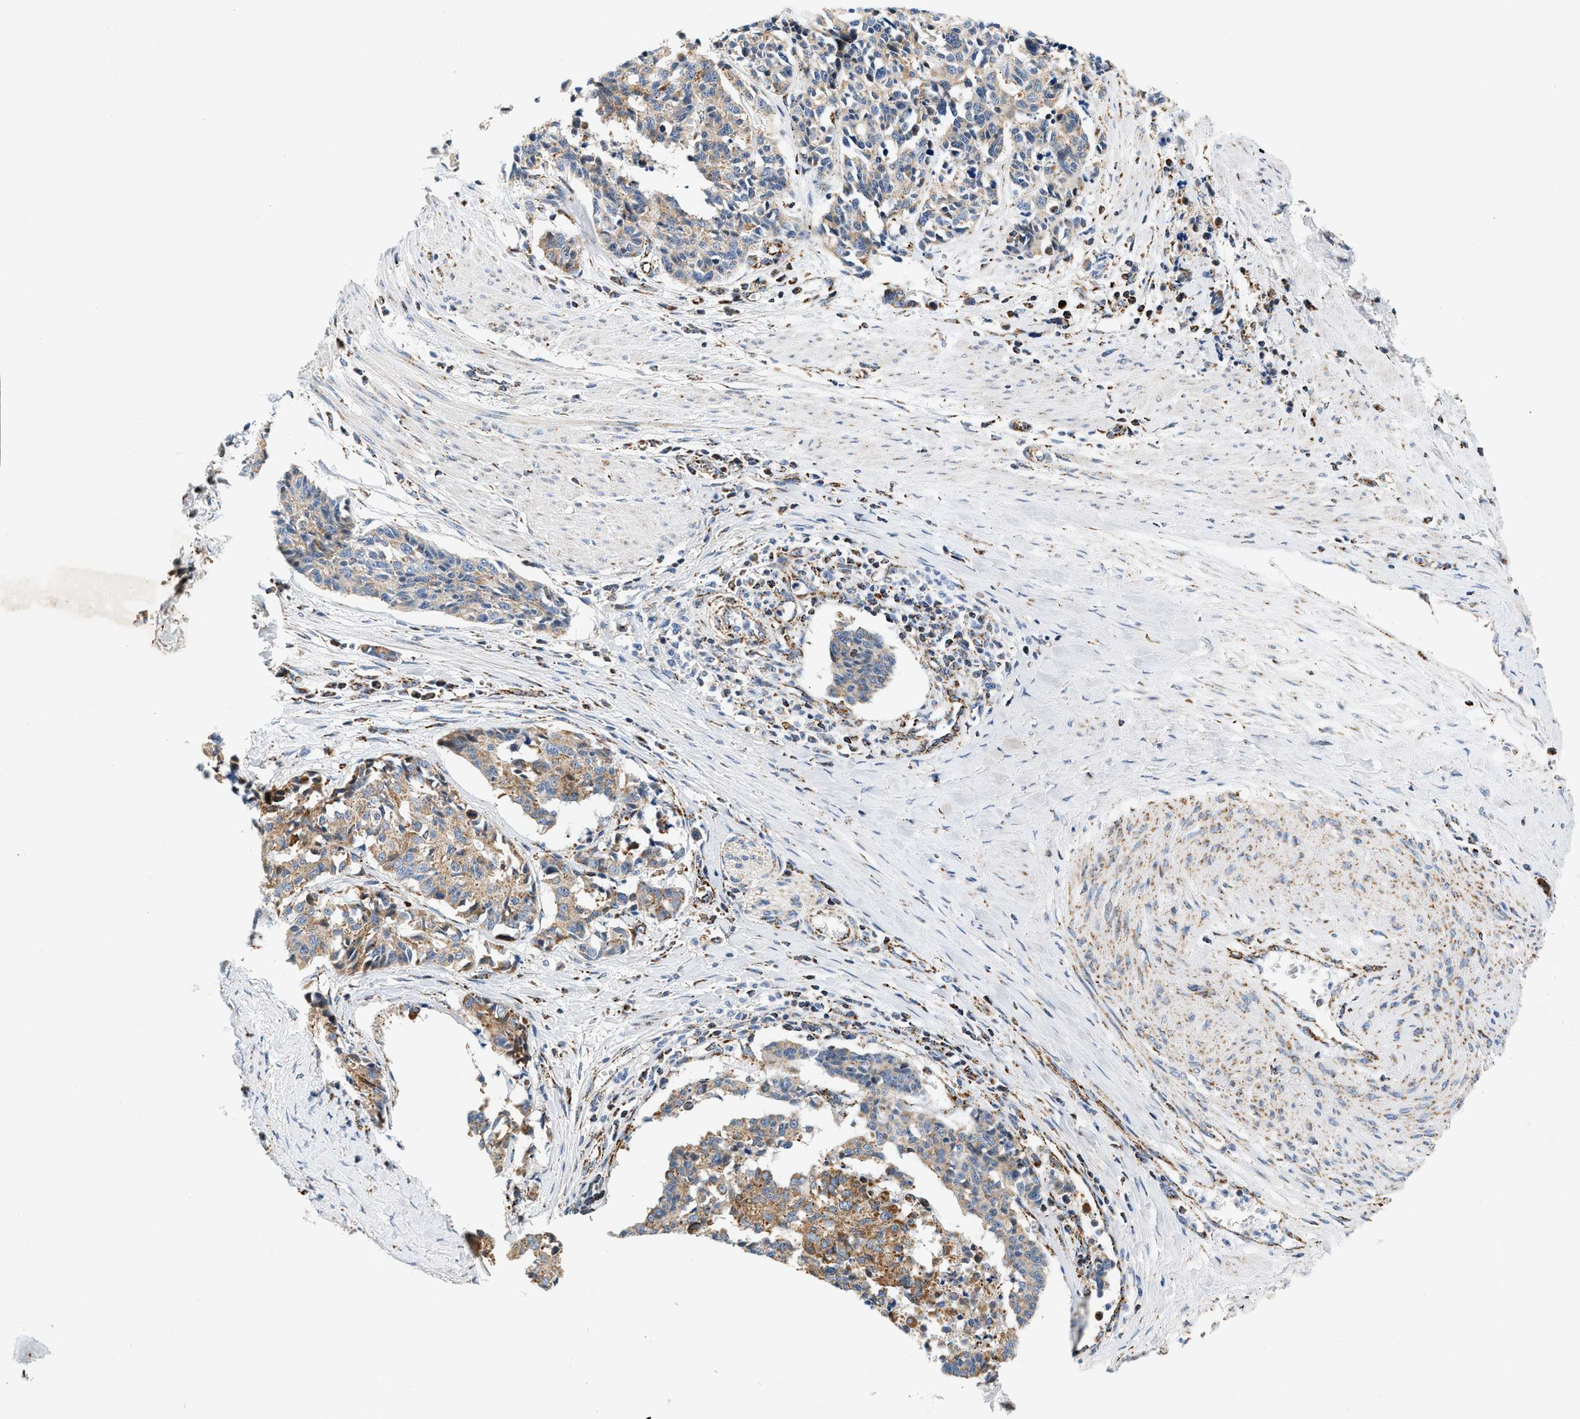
{"staining": {"intensity": "moderate", "quantity": "25%-75%", "location": "cytoplasmic/membranous"}, "tissue": "cervical cancer", "cell_type": "Tumor cells", "image_type": "cancer", "snomed": [{"axis": "morphology", "description": "Normal tissue, NOS"}, {"axis": "morphology", "description": "Squamous cell carcinoma, NOS"}, {"axis": "topography", "description": "Cervix"}], "caption": "Protein analysis of cervical cancer (squamous cell carcinoma) tissue shows moderate cytoplasmic/membranous positivity in about 25%-75% of tumor cells.", "gene": "PDE1A", "patient": {"sex": "female", "age": 35}}